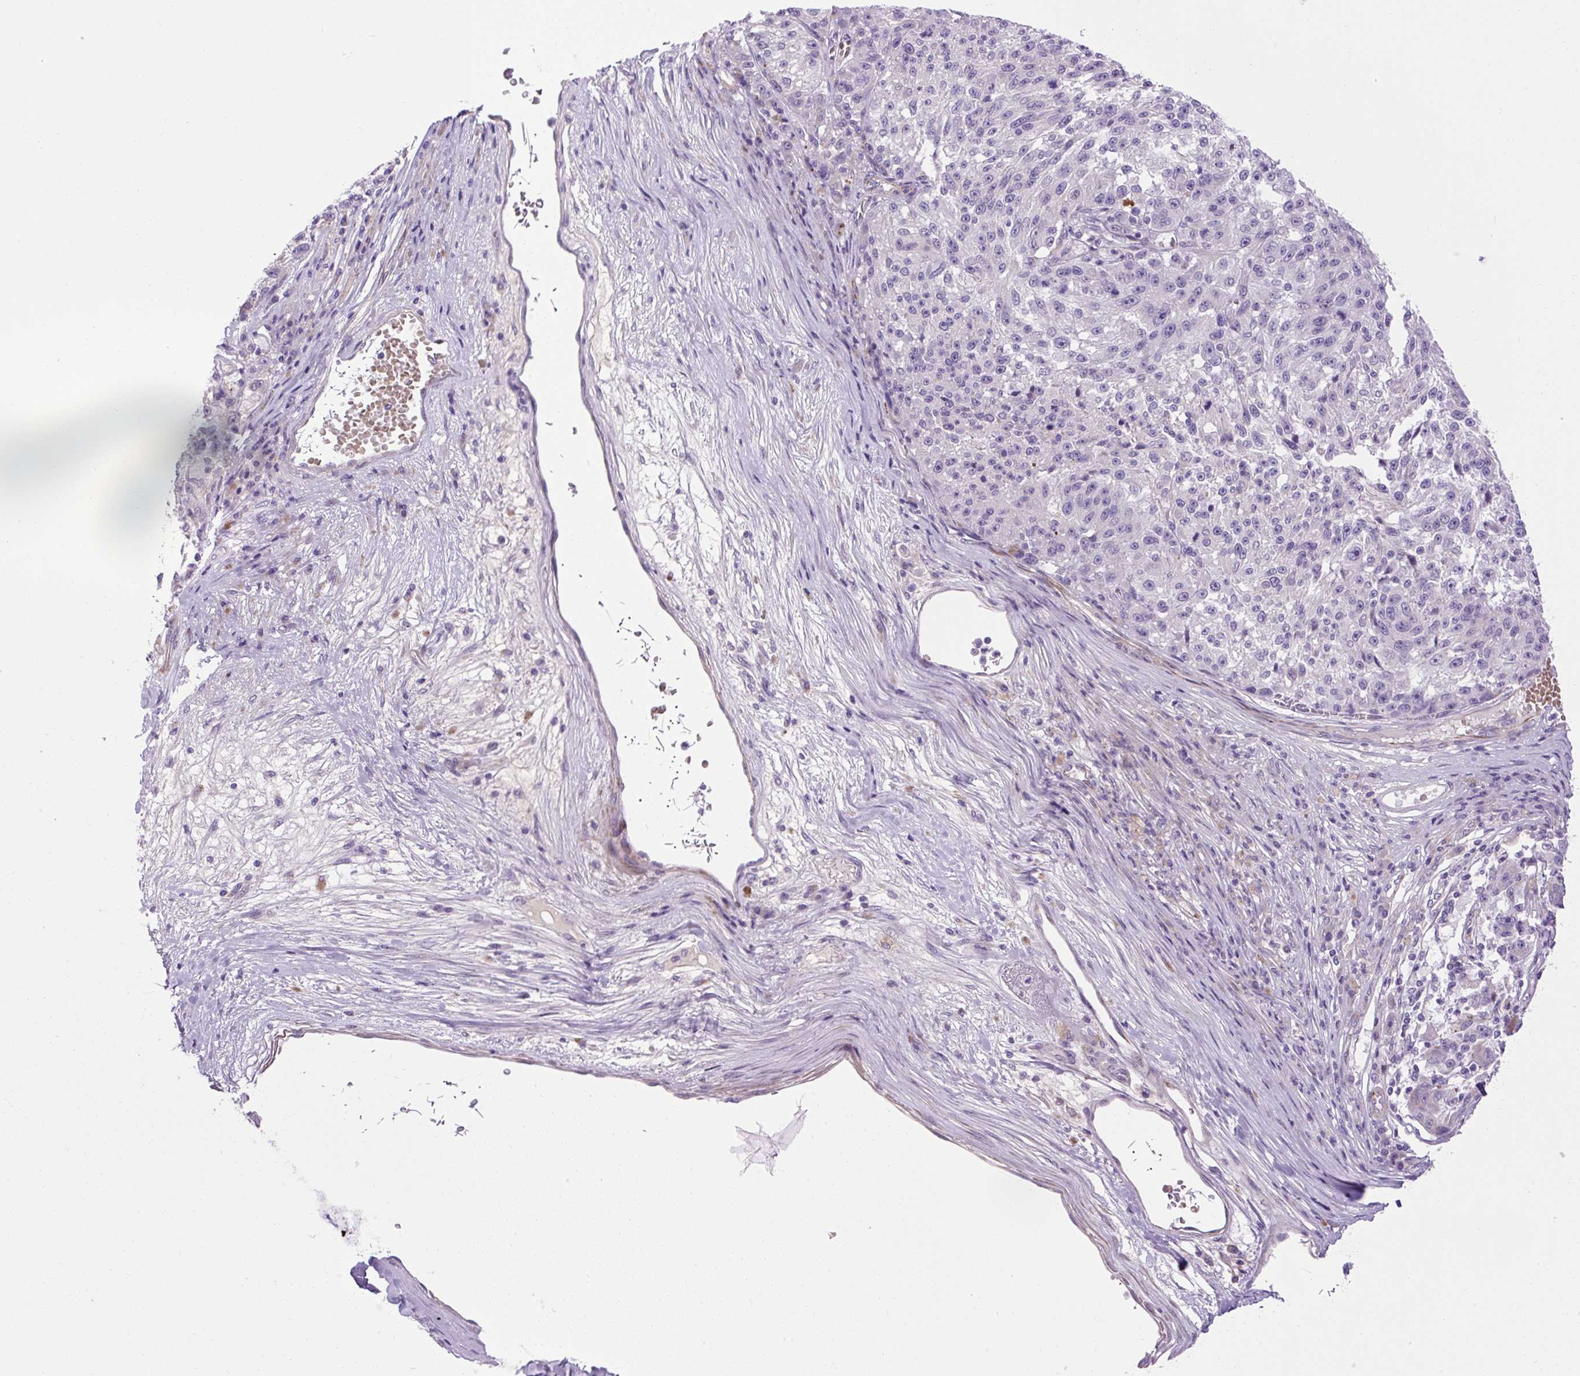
{"staining": {"intensity": "negative", "quantity": "none", "location": "none"}, "tissue": "melanoma", "cell_type": "Tumor cells", "image_type": "cancer", "snomed": [{"axis": "morphology", "description": "Malignant melanoma, NOS"}, {"axis": "topography", "description": "Skin"}], "caption": "Immunohistochemistry of human melanoma demonstrates no expression in tumor cells.", "gene": "VWA7", "patient": {"sex": "male", "age": 53}}